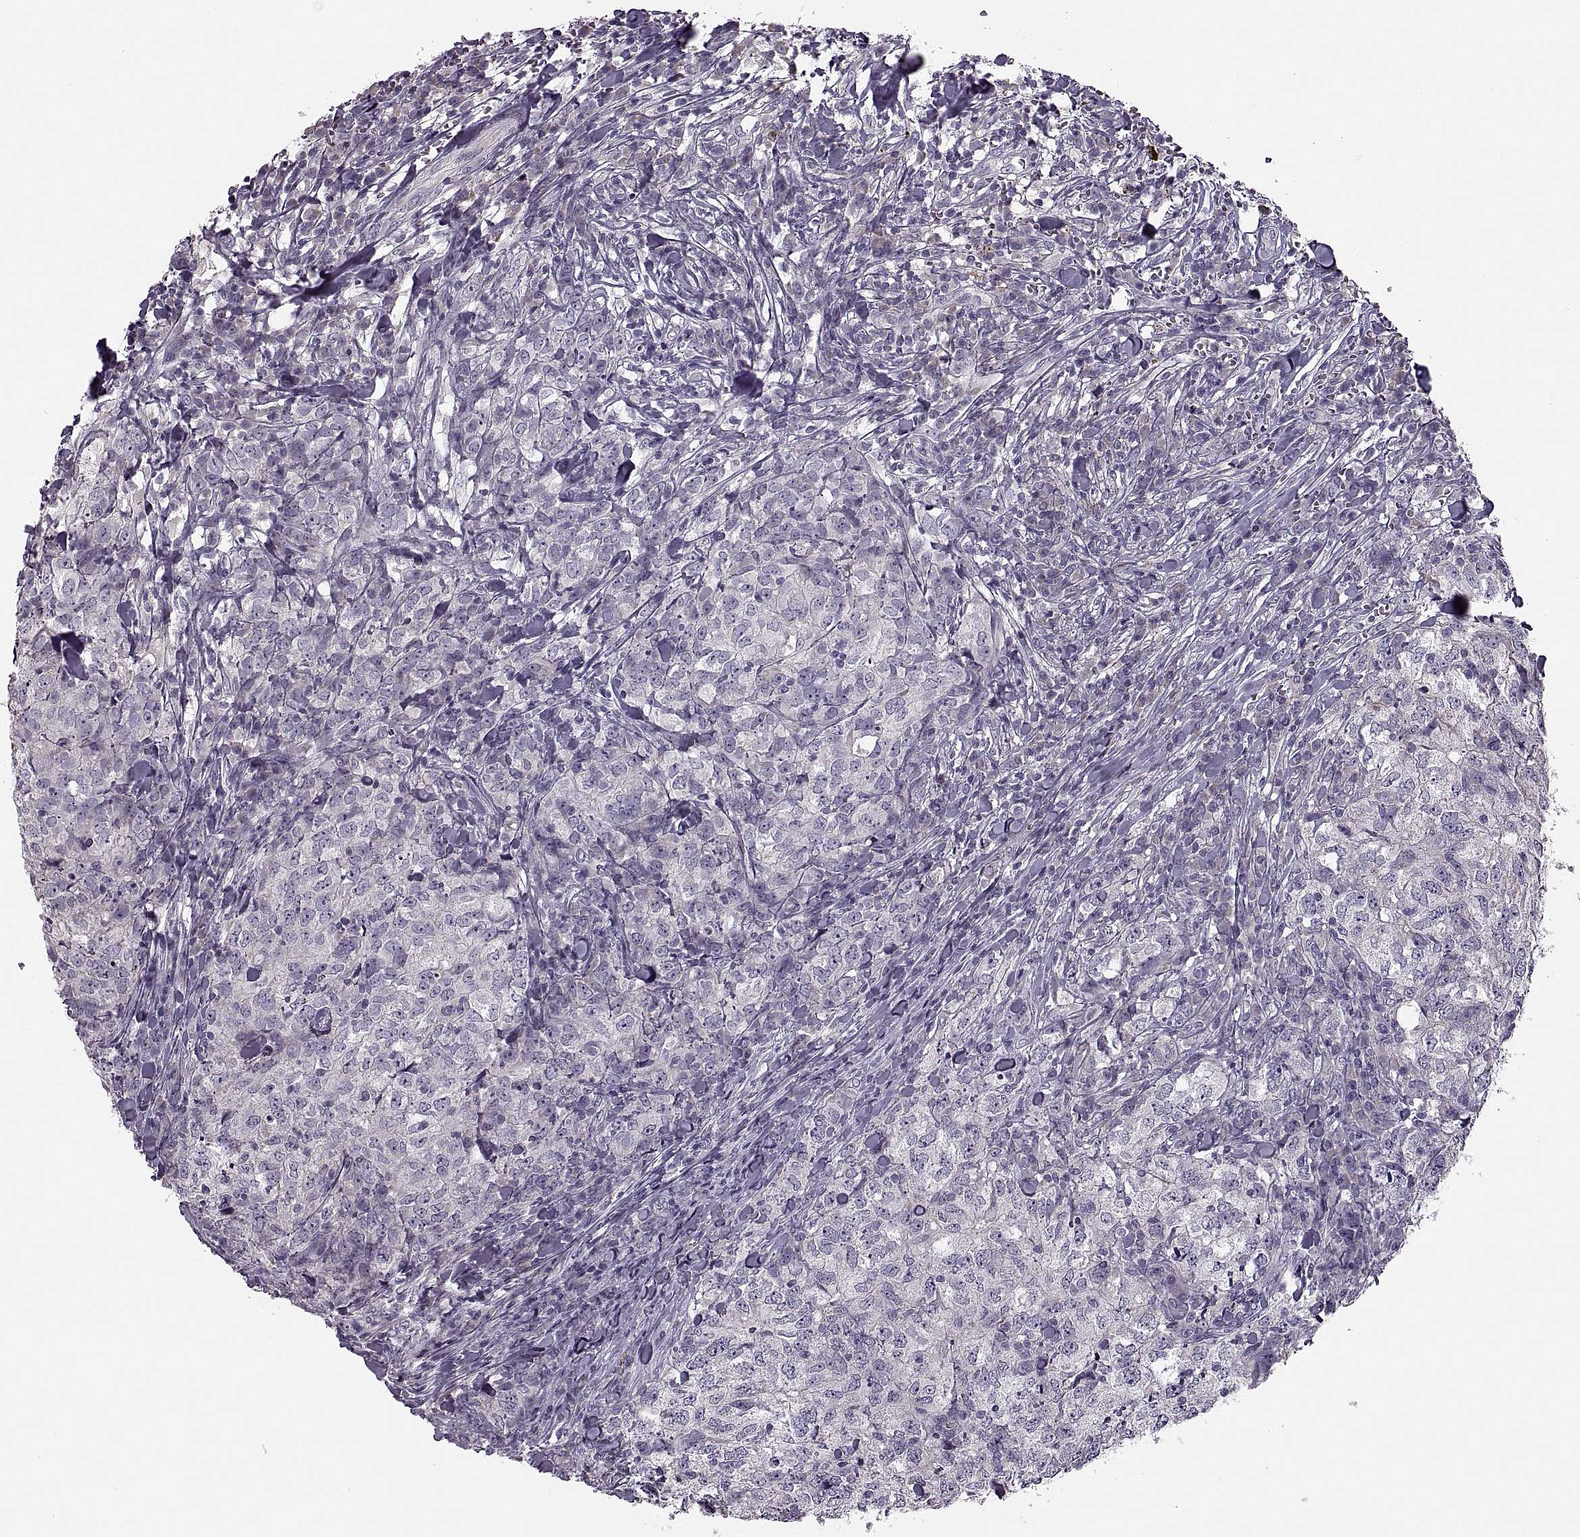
{"staining": {"intensity": "negative", "quantity": "none", "location": "none"}, "tissue": "breast cancer", "cell_type": "Tumor cells", "image_type": "cancer", "snomed": [{"axis": "morphology", "description": "Duct carcinoma"}, {"axis": "topography", "description": "Breast"}], "caption": "High magnification brightfield microscopy of invasive ductal carcinoma (breast) stained with DAB (3,3'-diaminobenzidine) (brown) and counterstained with hematoxylin (blue): tumor cells show no significant expression.", "gene": "PRSS54", "patient": {"sex": "female", "age": 30}}